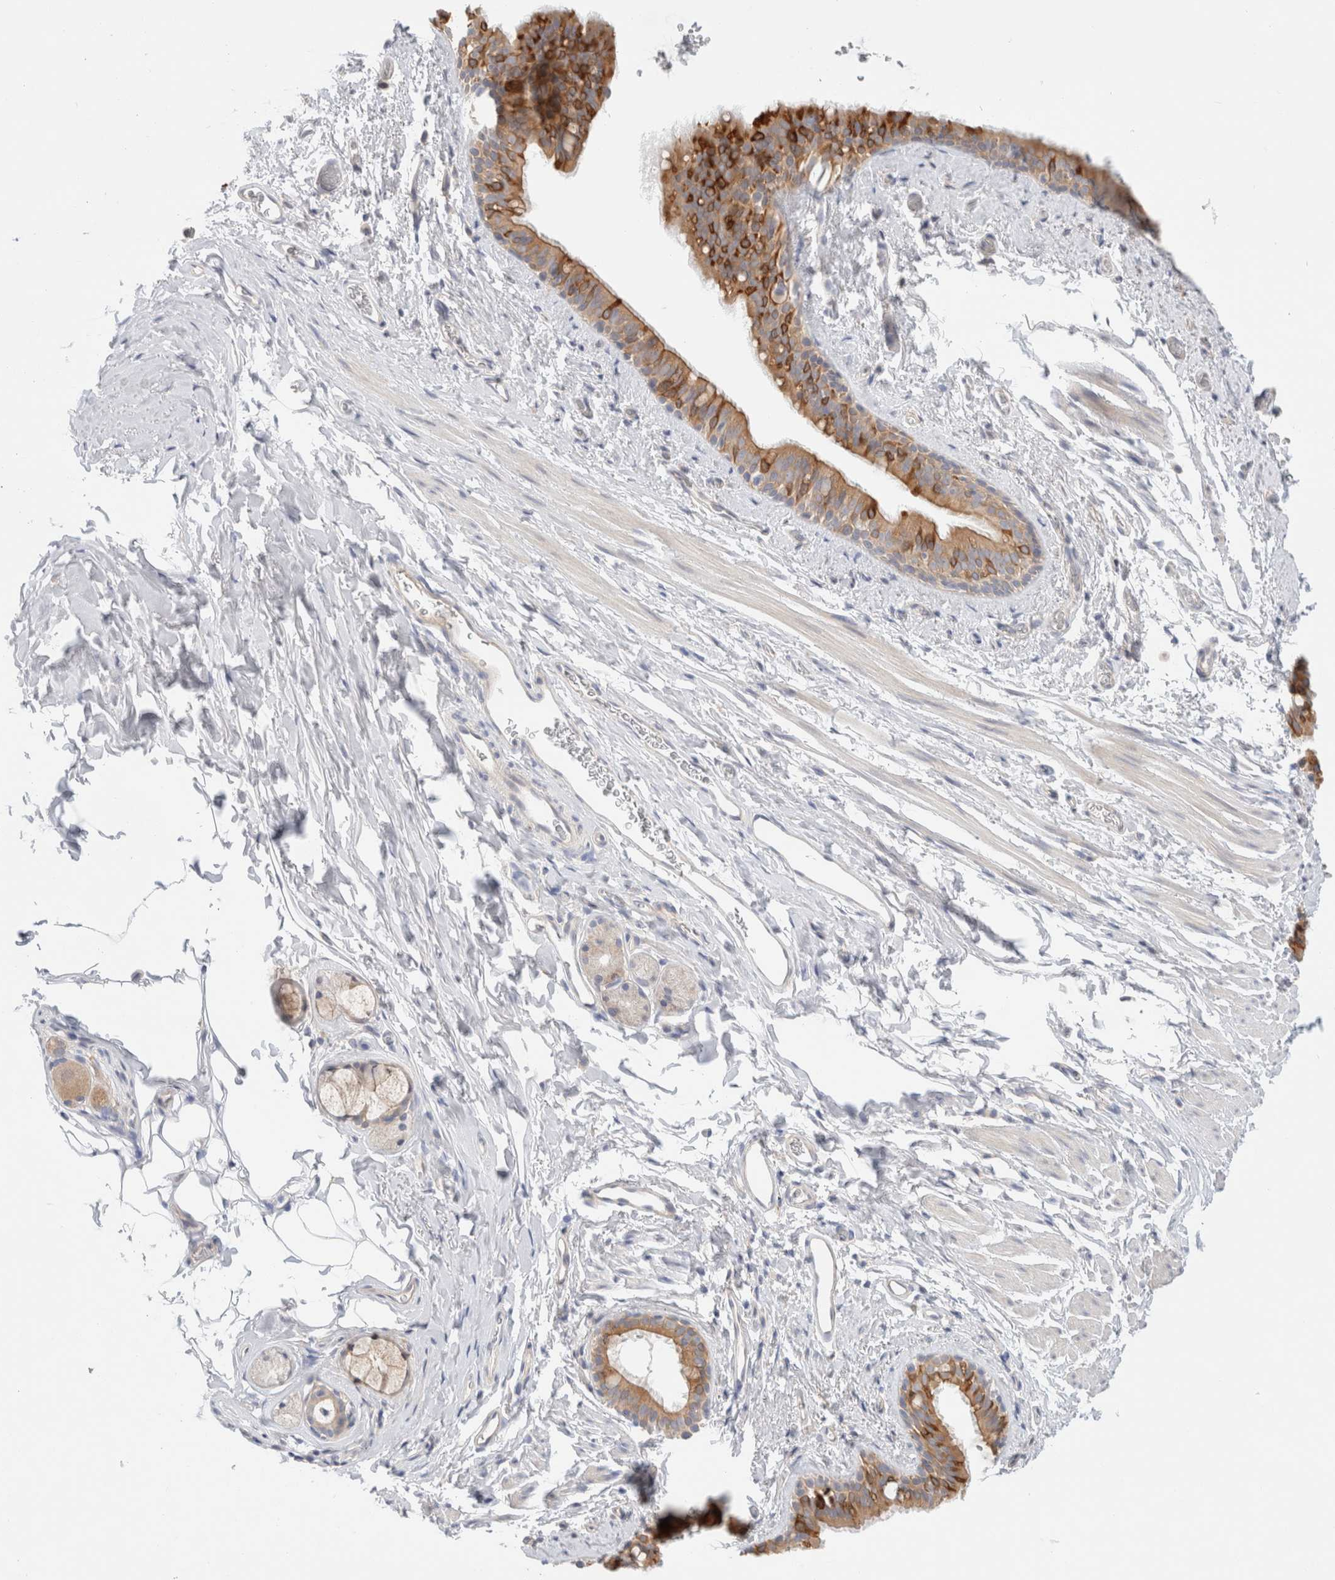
{"staining": {"intensity": "strong", "quantity": "25%-75%", "location": "cytoplasmic/membranous"}, "tissue": "bronchus", "cell_type": "Respiratory epithelial cells", "image_type": "normal", "snomed": [{"axis": "morphology", "description": "Normal tissue, NOS"}, {"axis": "topography", "description": "Cartilage tissue"}, {"axis": "topography", "description": "Bronchus"}, {"axis": "topography", "description": "Lung"}], "caption": "Protein expression analysis of normal human bronchus reveals strong cytoplasmic/membranous expression in about 25%-75% of respiratory epithelial cells. (brown staining indicates protein expression, while blue staining denotes nuclei).", "gene": "SDR16C5", "patient": {"sex": "male", "age": 64}}